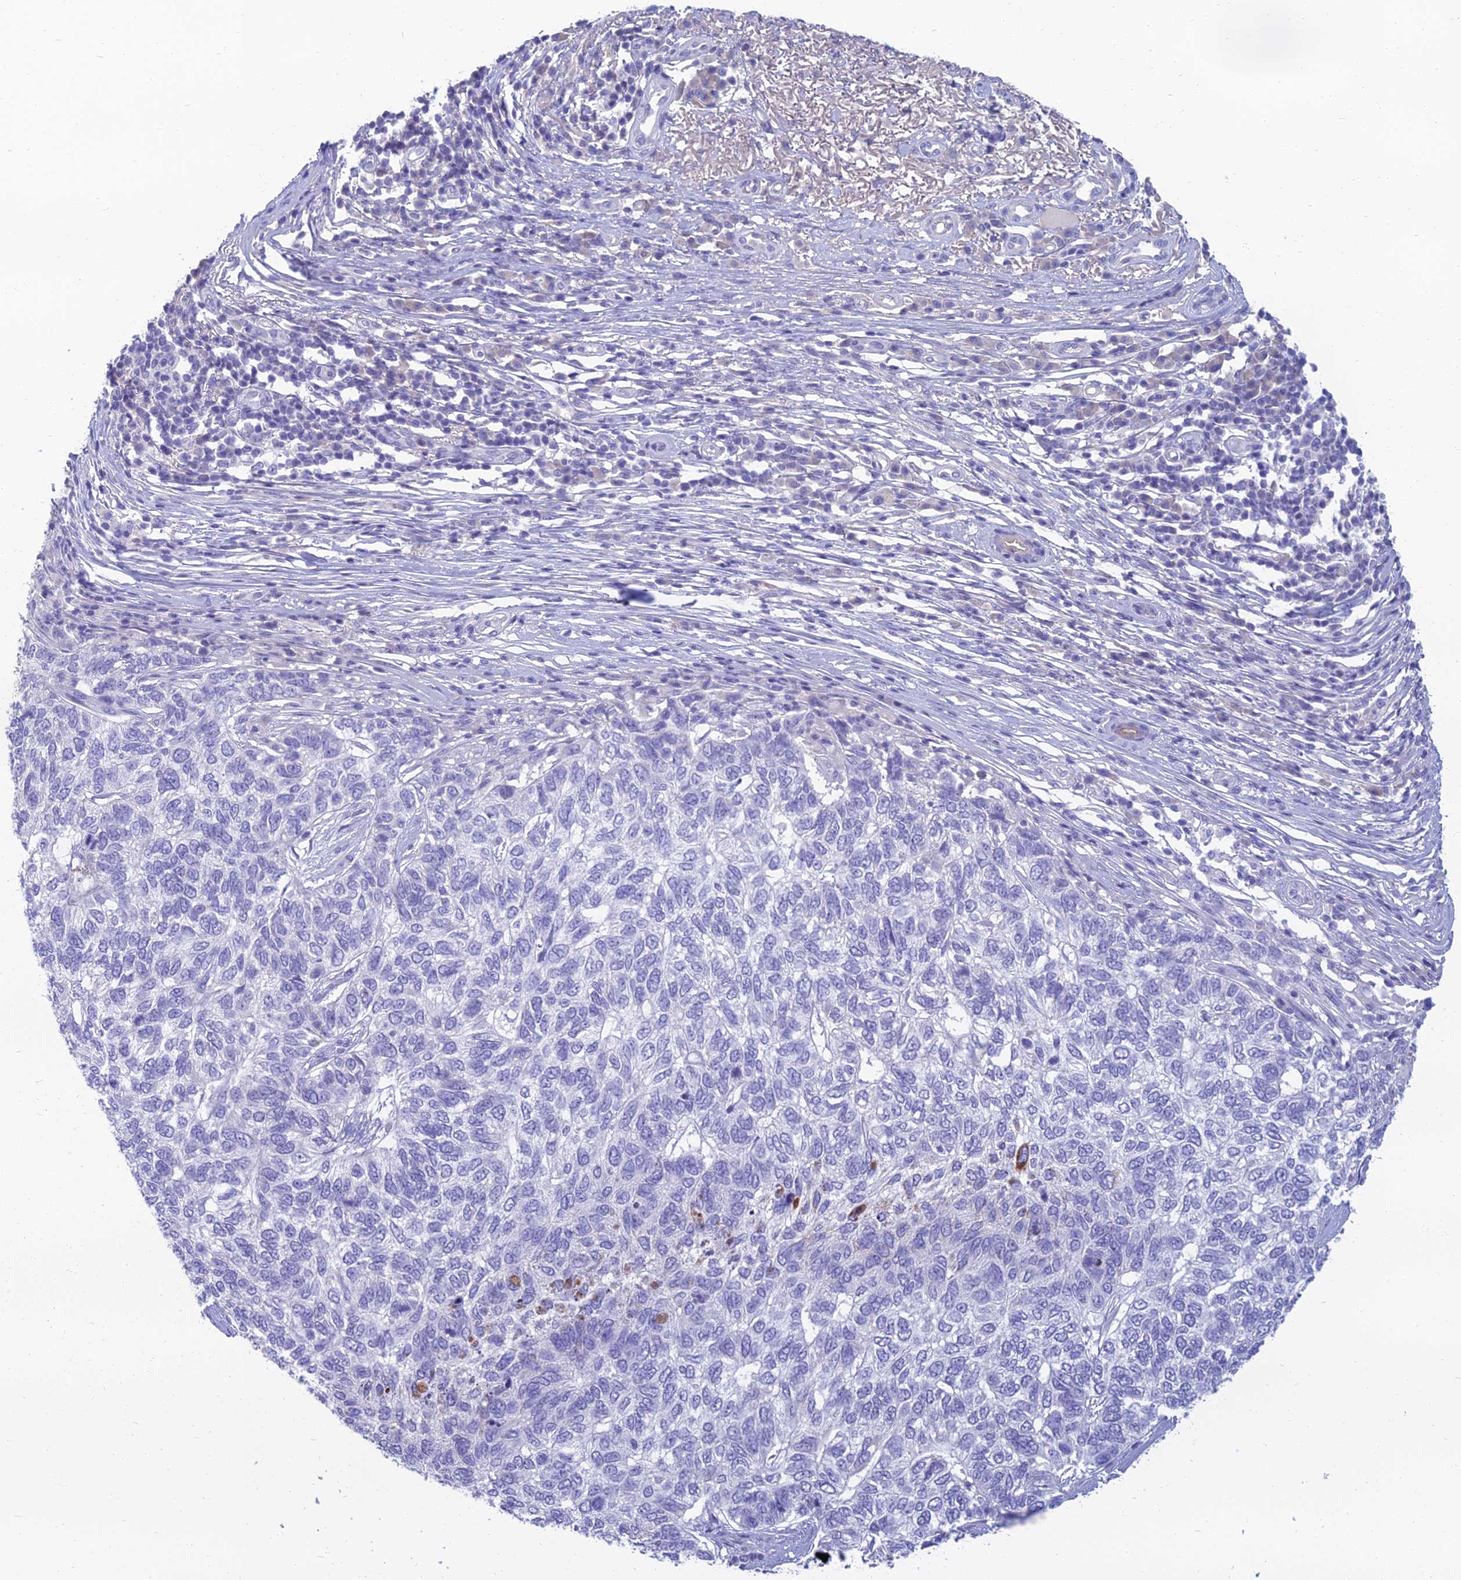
{"staining": {"intensity": "negative", "quantity": "none", "location": "none"}, "tissue": "skin cancer", "cell_type": "Tumor cells", "image_type": "cancer", "snomed": [{"axis": "morphology", "description": "Basal cell carcinoma"}, {"axis": "topography", "description": "Skin"}], "caption": "Immunohistochemical staining of human skin cancer (basal cell carcinoma) reveals no significant expression in tumor cells.", "gene": "SPTLC3", "patient": {"sex": "female", "age": 65}}